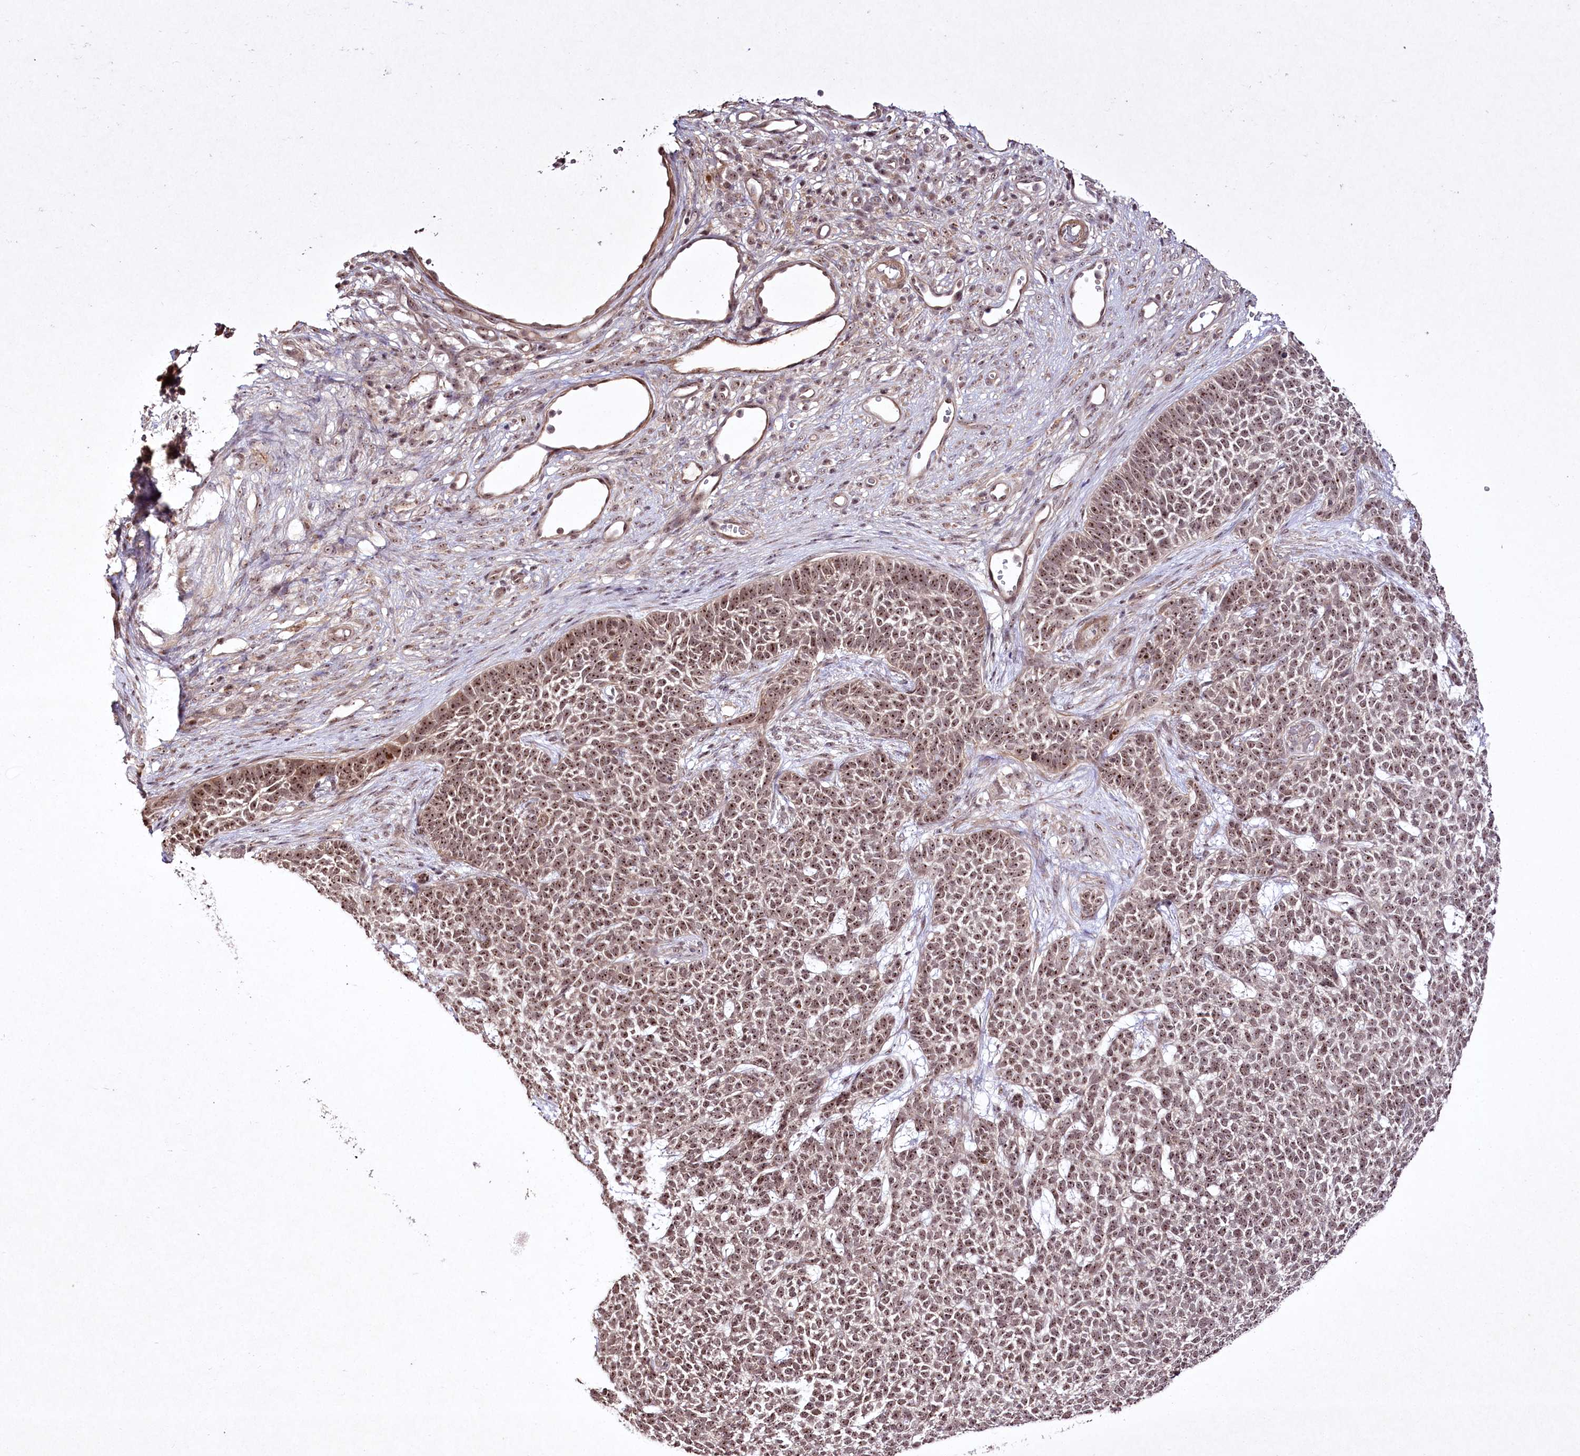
{"staining": {"intensity": "moderate", "quantity": ">75%", "location": "nuclear"}, "tissue": "skin cancer", "cell_type": "Tumor cells", "image_type": "cancer", "snomed": [{"axis": "morphology", "description": "Basal cell carcinoma"}, {"axis": "topography", "description": "Skin"}], "caption": "Human skin basal cell carcinoma stained with a brown dye displays moderate nuclear positive staining in approximately >75% of tumor cells.", "gene": "CCDC59", "patient": {"sex": "female", "age": 84}}